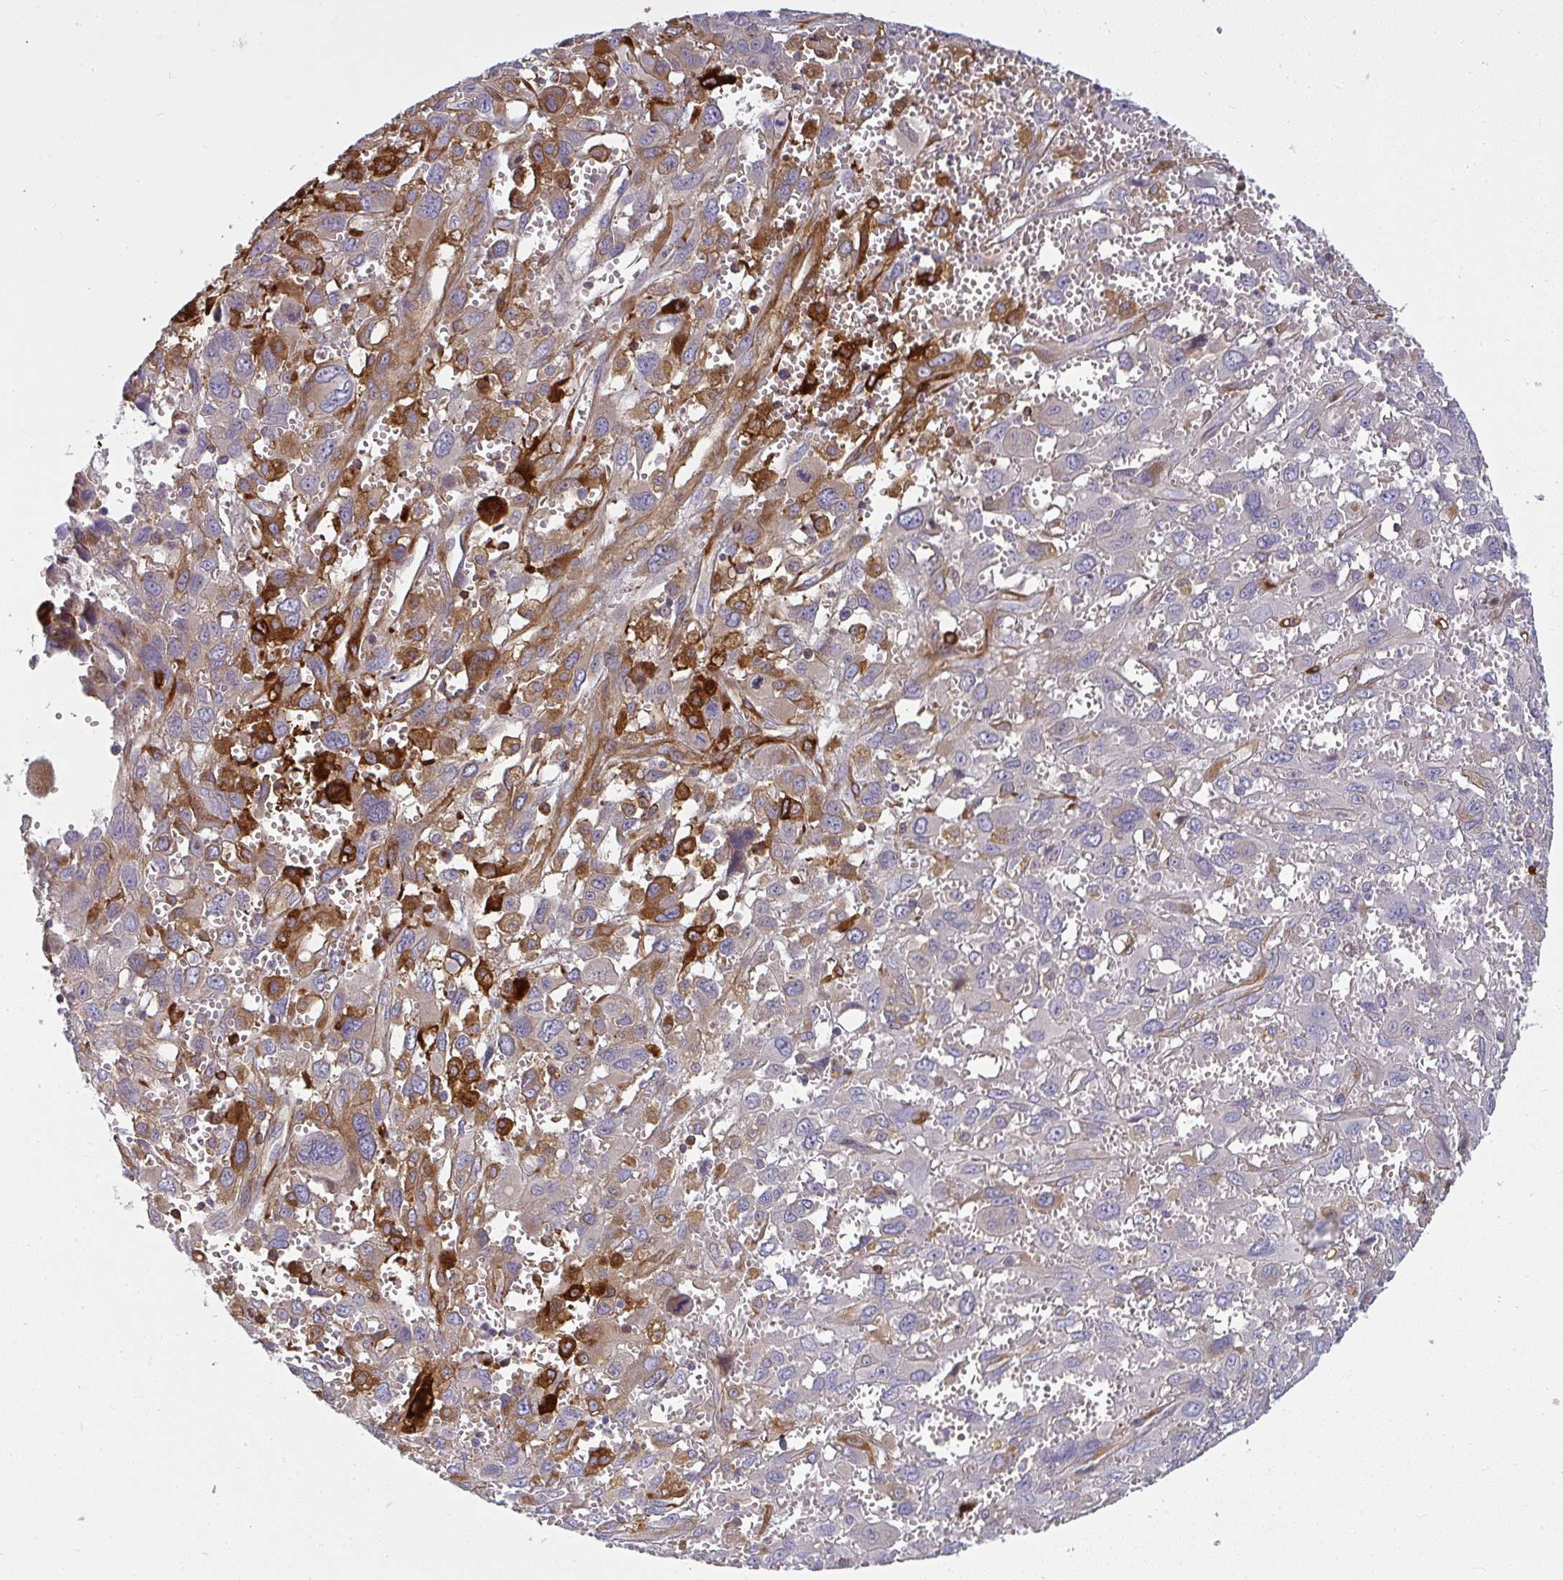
{"staining": {"intensity": "moderate", "quantity": "<25%", "location": "cytoplasmic/membranous"}, "tissue": "pancreatic cancer", "cell_type": "Tumor cells", "image_type": "cancer", "snomed": [{"axis": "morphology", "description": "Adenocarcinoma, NOS"}, {"axis": "topography", "description": "Pancreas"}], "caption": "A histopathology image showing moderate cytoplasmic/membranous expression in about <25% of tumor cells in pancreatic cancer (adenocarcinoma), as visualized by brown immunohistochemical staining.", "gene": "IFIT3", "patient": {"sex": "female", "age": 47}}